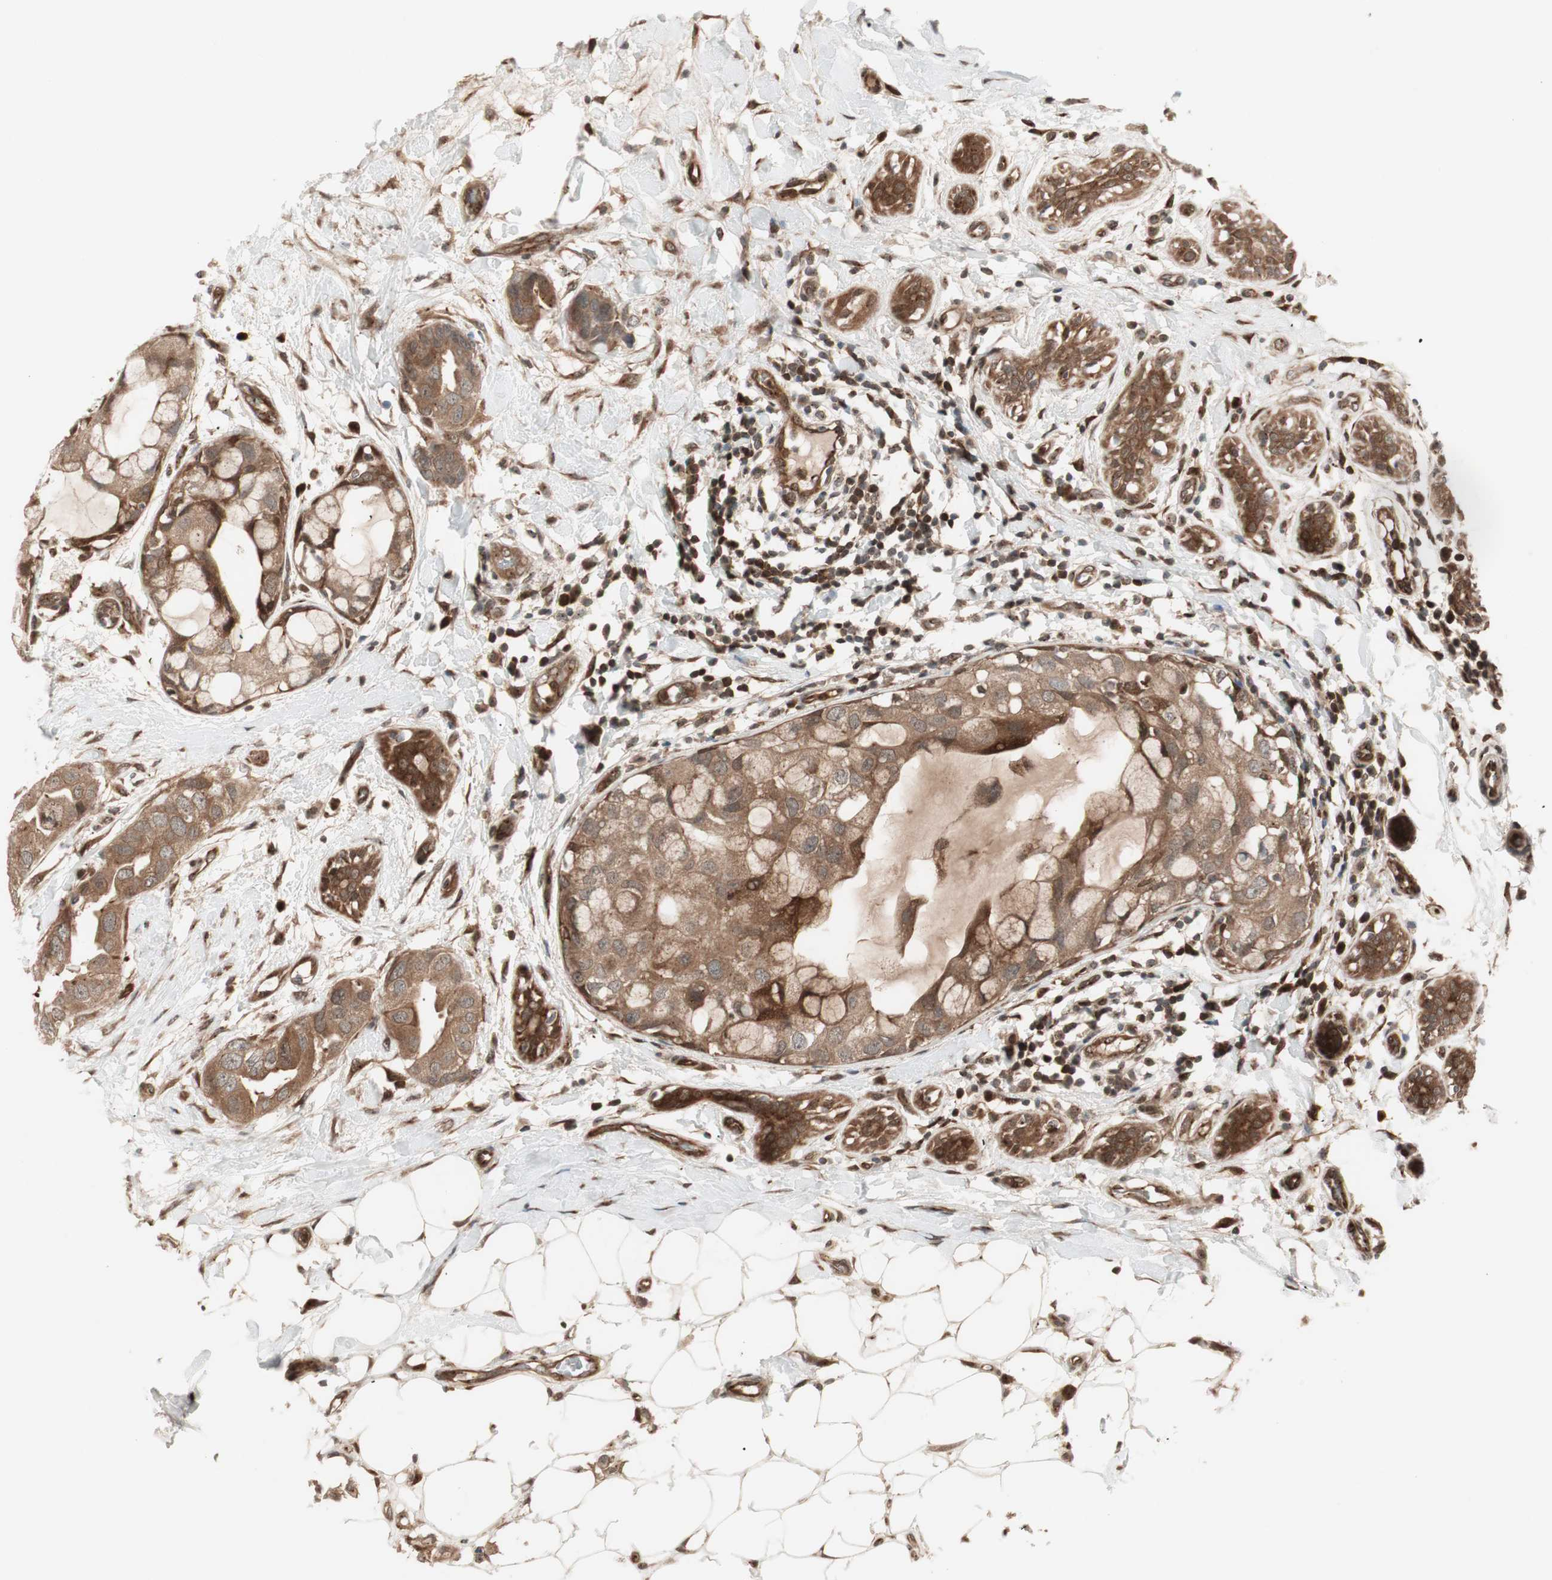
{"staining": {"intensity": "moderate", "quantity": ">75%", "location": "cytoplasmic/membranous"}, "tissue": "breast cancer", "cell_type": "Tumor cells", "image_type": "cancer", "snomed": [{"axis": "morphology", "description": "Duct carcinoma"}, {"axis": "topography", "description": "Breast"}], "caption": "Breast cancer (intraductal carcinoma) stained for a protein (brown) exhibits moderate cytoplasmic/membranous positive expression in approximately >75% of tumor cells.", "gene": "PRKG2", "patient": {"sex": "female", "age": 40}}